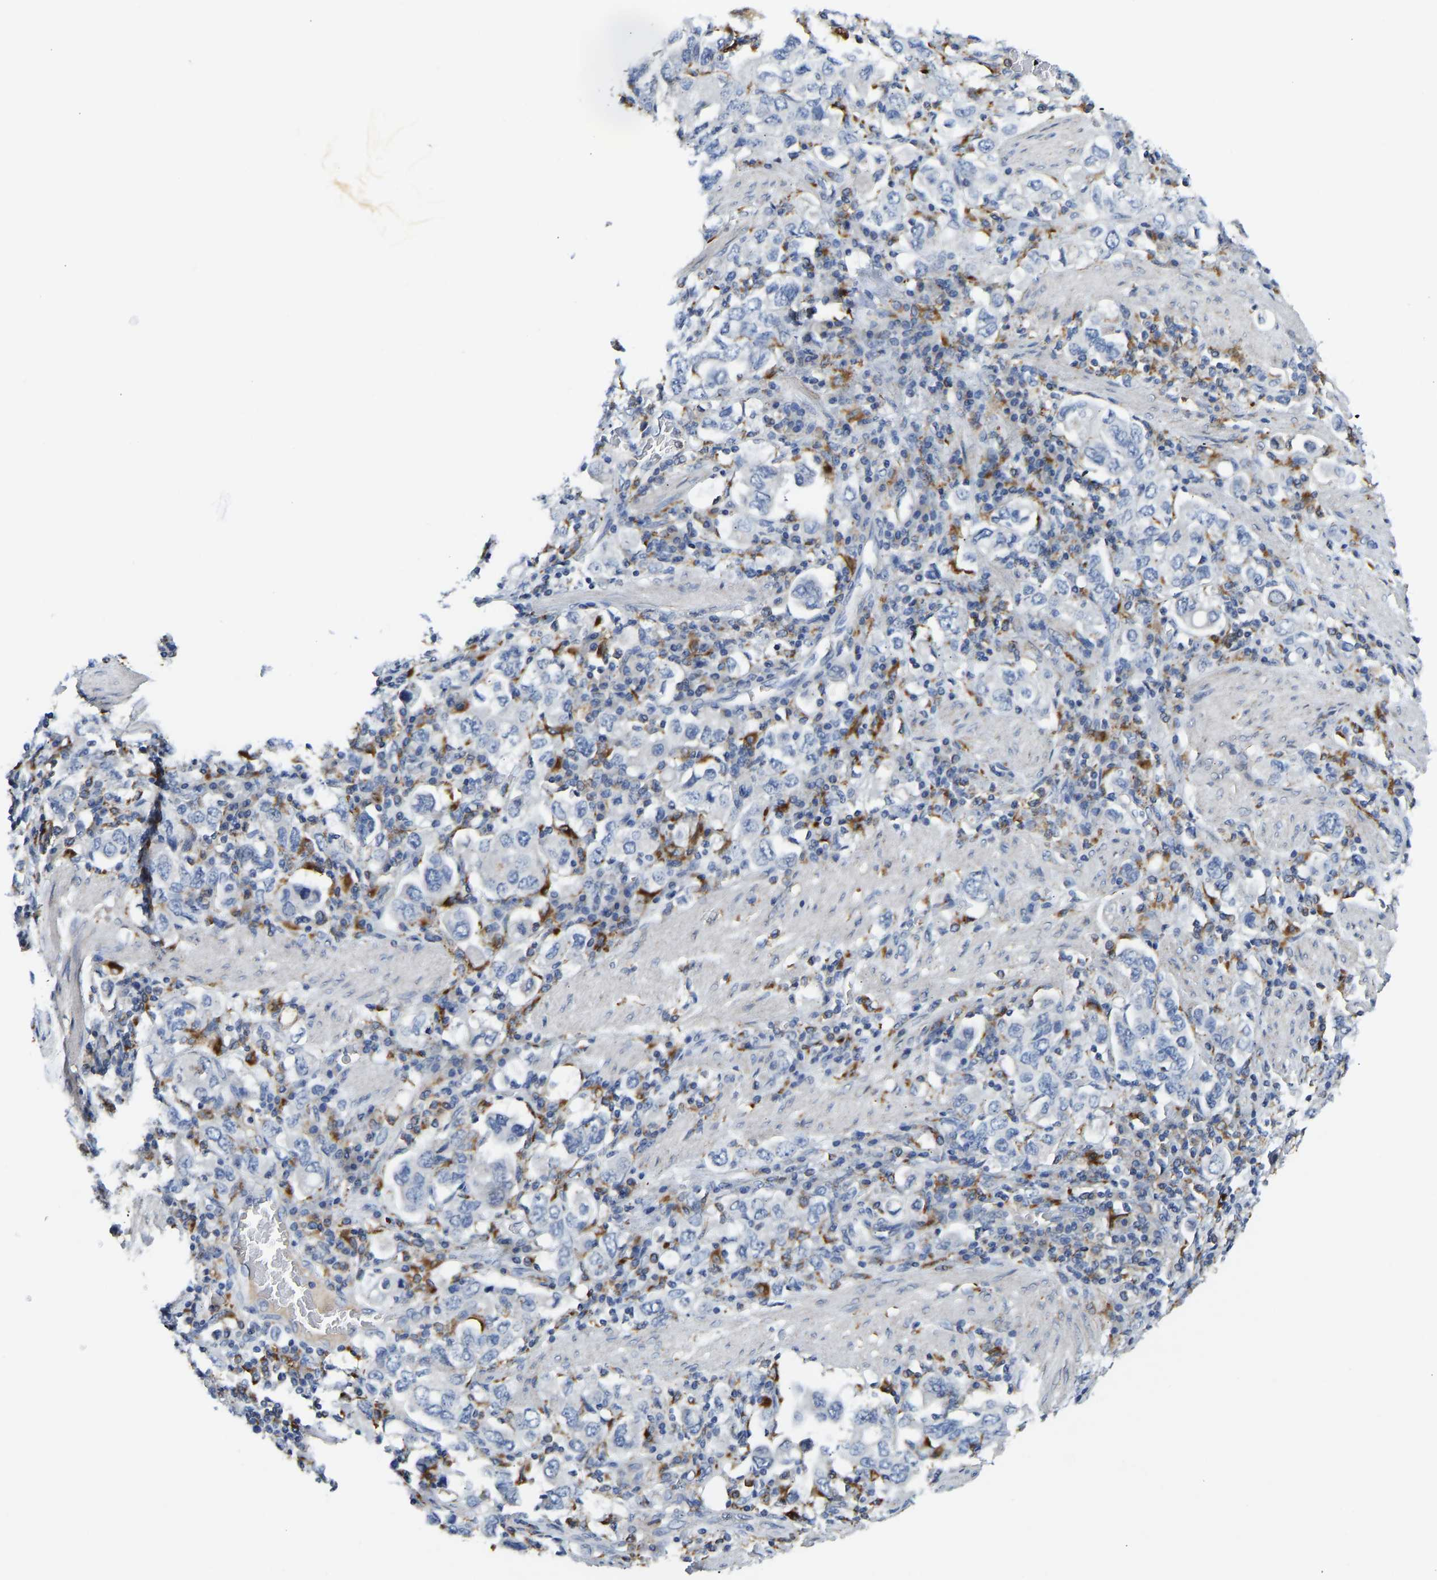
{"staining": {"intensity": "negative", "quantity": "none", "location": "none"}, "tissue": "stomach cancer", "cell_type": "Tumor cells", "image_type": "cancer", "snomed": [{"axis": "morphology", "description": "Adenocarcinoma, NOS"}, {"axis": "topography", "description": "Stomach, upper"}], "caption": "Tumor cells are negative for brown protein staining in stomach cancer (adenocarcinoma). (Stains: DAB immunohistochemistry with hematoxylin counter stain, Microscopy: brightfield microscopy at high magnification).", "gene": "ATP6V1E1", "patient": {"sex": "male", "age": 62}}